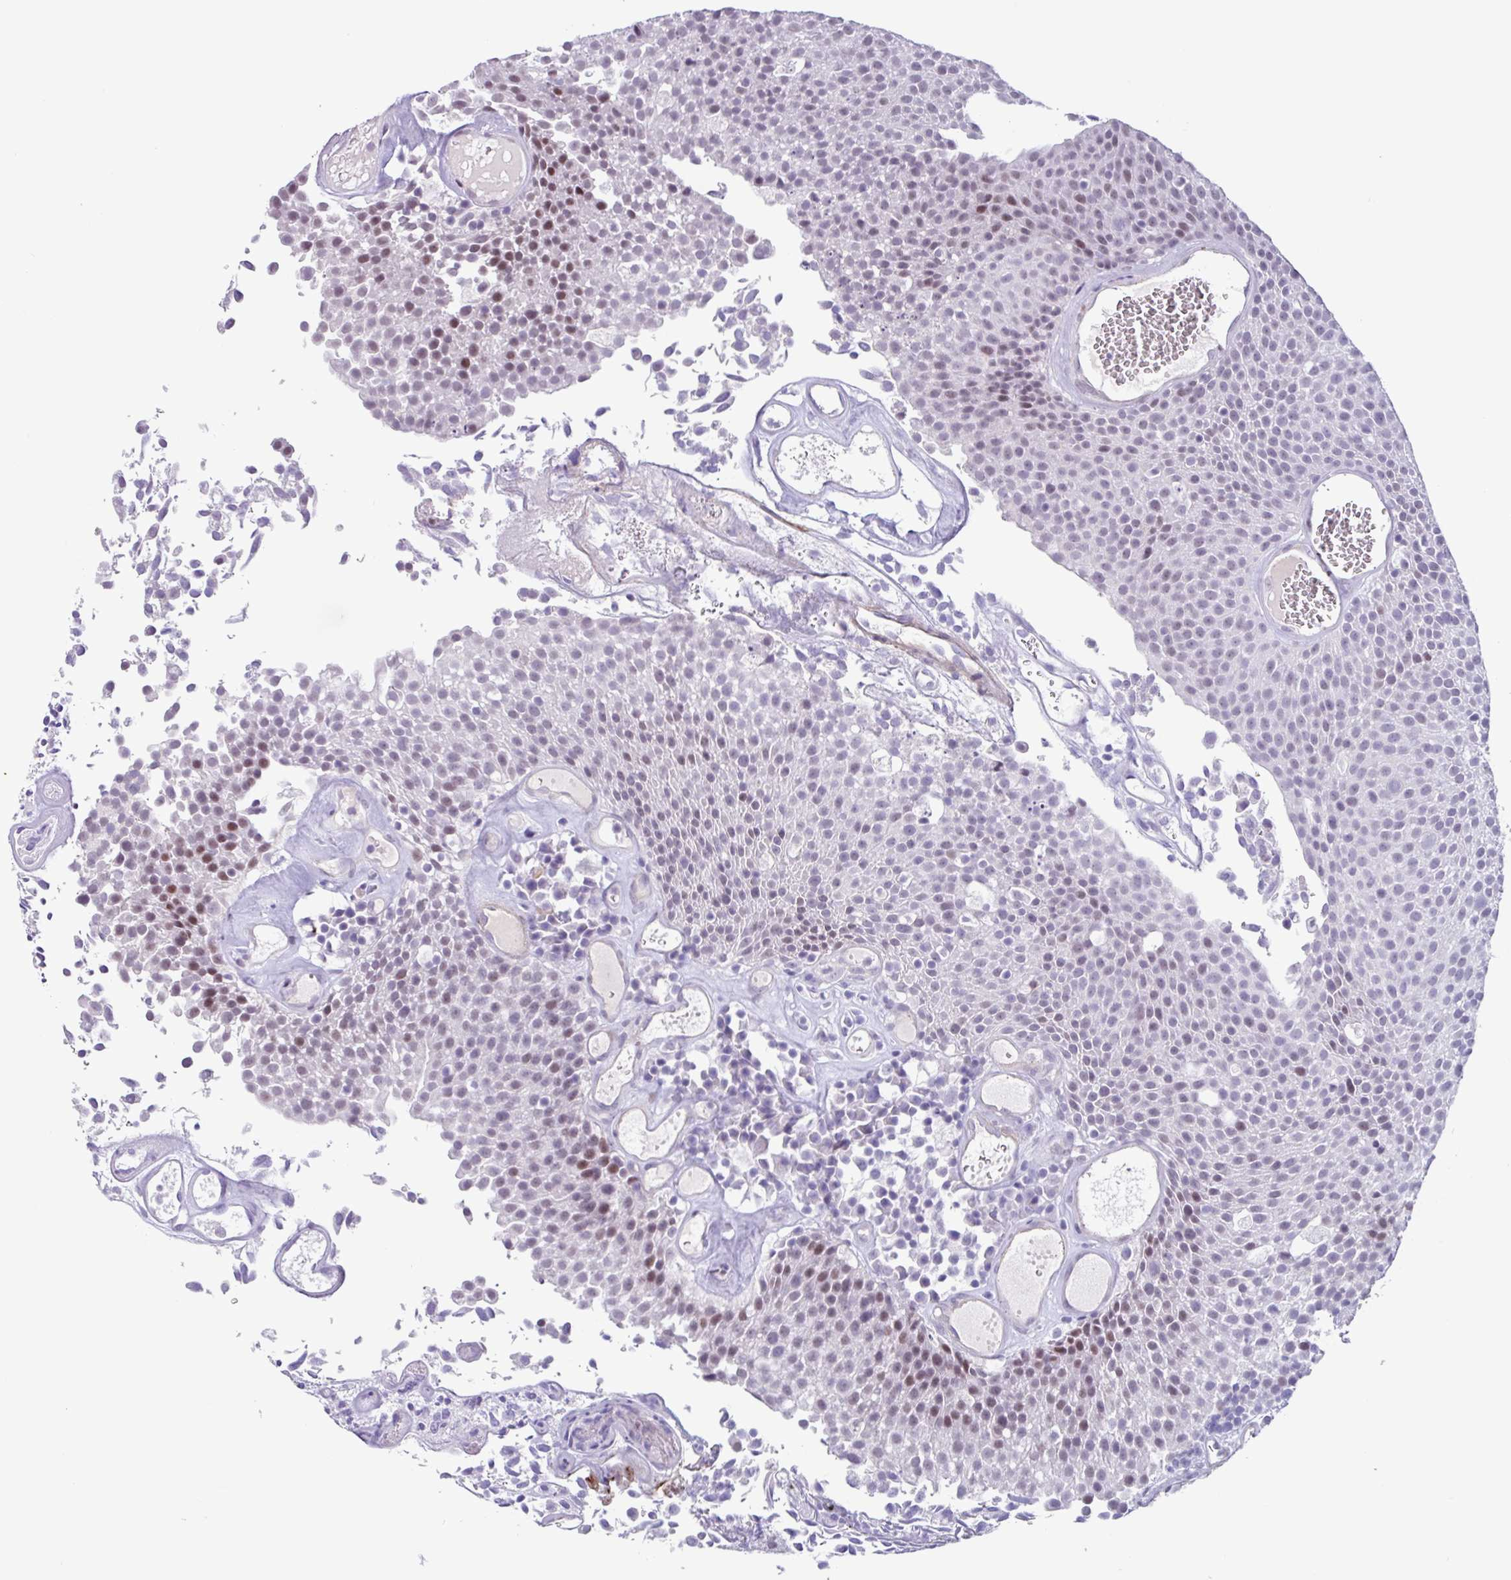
{"staining": {"intensity": "moderate", "quantity": "<25%", "location": "nuclear"}, "tissue": "urothelial cancer", "cell_type": "Tumor cells", "image_type": "cancer", "snomed": [{"axis": "morphology", "description": "Urothelial carcinoma, Low grade"}, {"axis": "topography", "description": "Urinary bladder"}], "caption": "Low-grade urothelial carcinoma stained with a brown dye displays moderate nuclear positive positivity in about <25% of tumor cells.", "gene": "OTX1", "patient": {"sex": "female", "age": 79}}